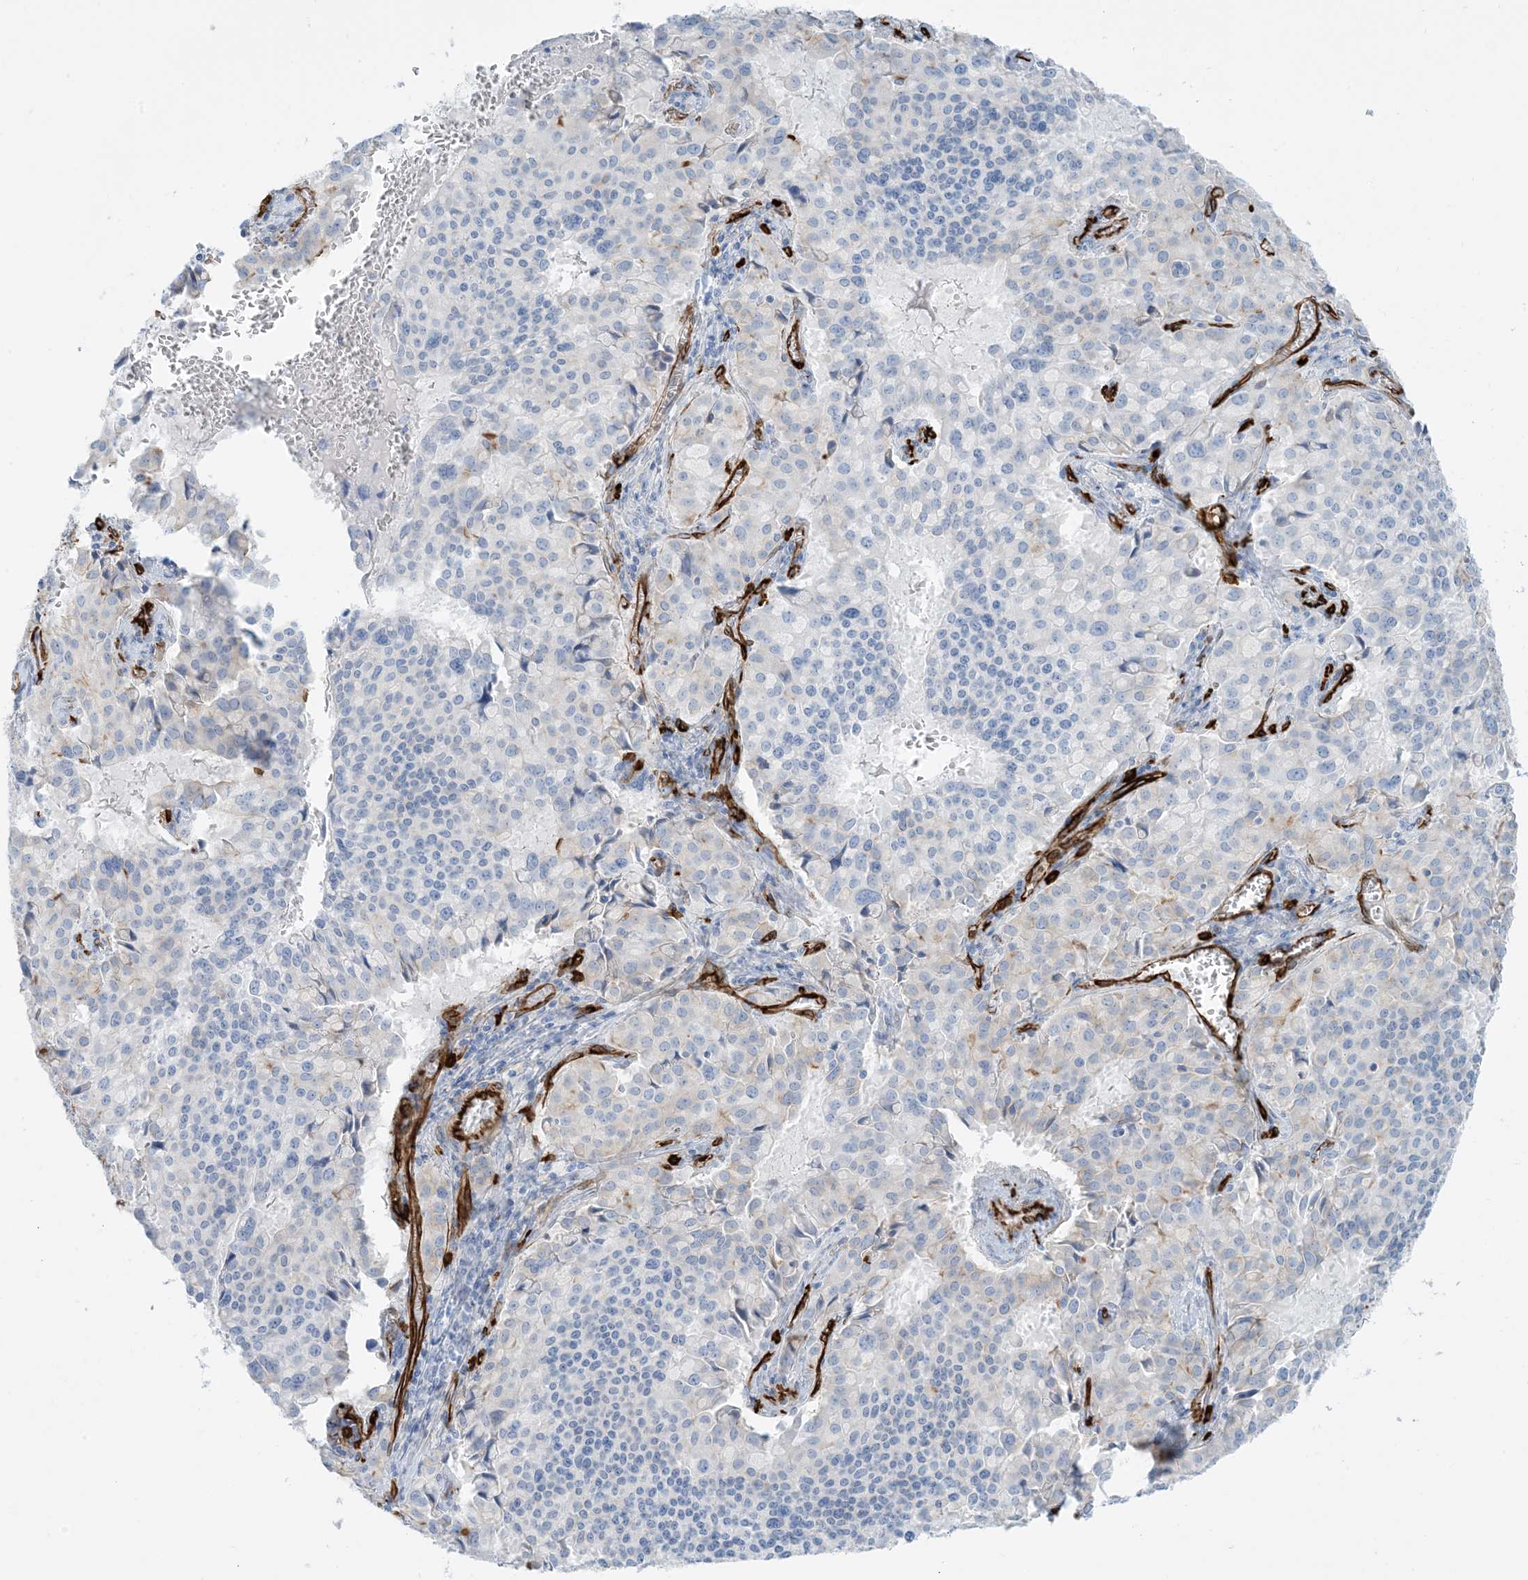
{"staining": {"intensity": "negative", "quantity": "none", "location": "none"}, "tissue": "pancreatic cancer", "cell_type": "Tumor cells", "image_type": "cancer", "snomed": [{"axis": "morphology", "description": "Adenocarcinoma, NOS"}, {"axis": "topography", "description": "Pancreas"}], "caption": "There is no significant staining in tumor cells of pancreatic cancer (adenocarcinoma).", "gene": "EPS8L3", "patient": {"sex": "male", "age": 65}}